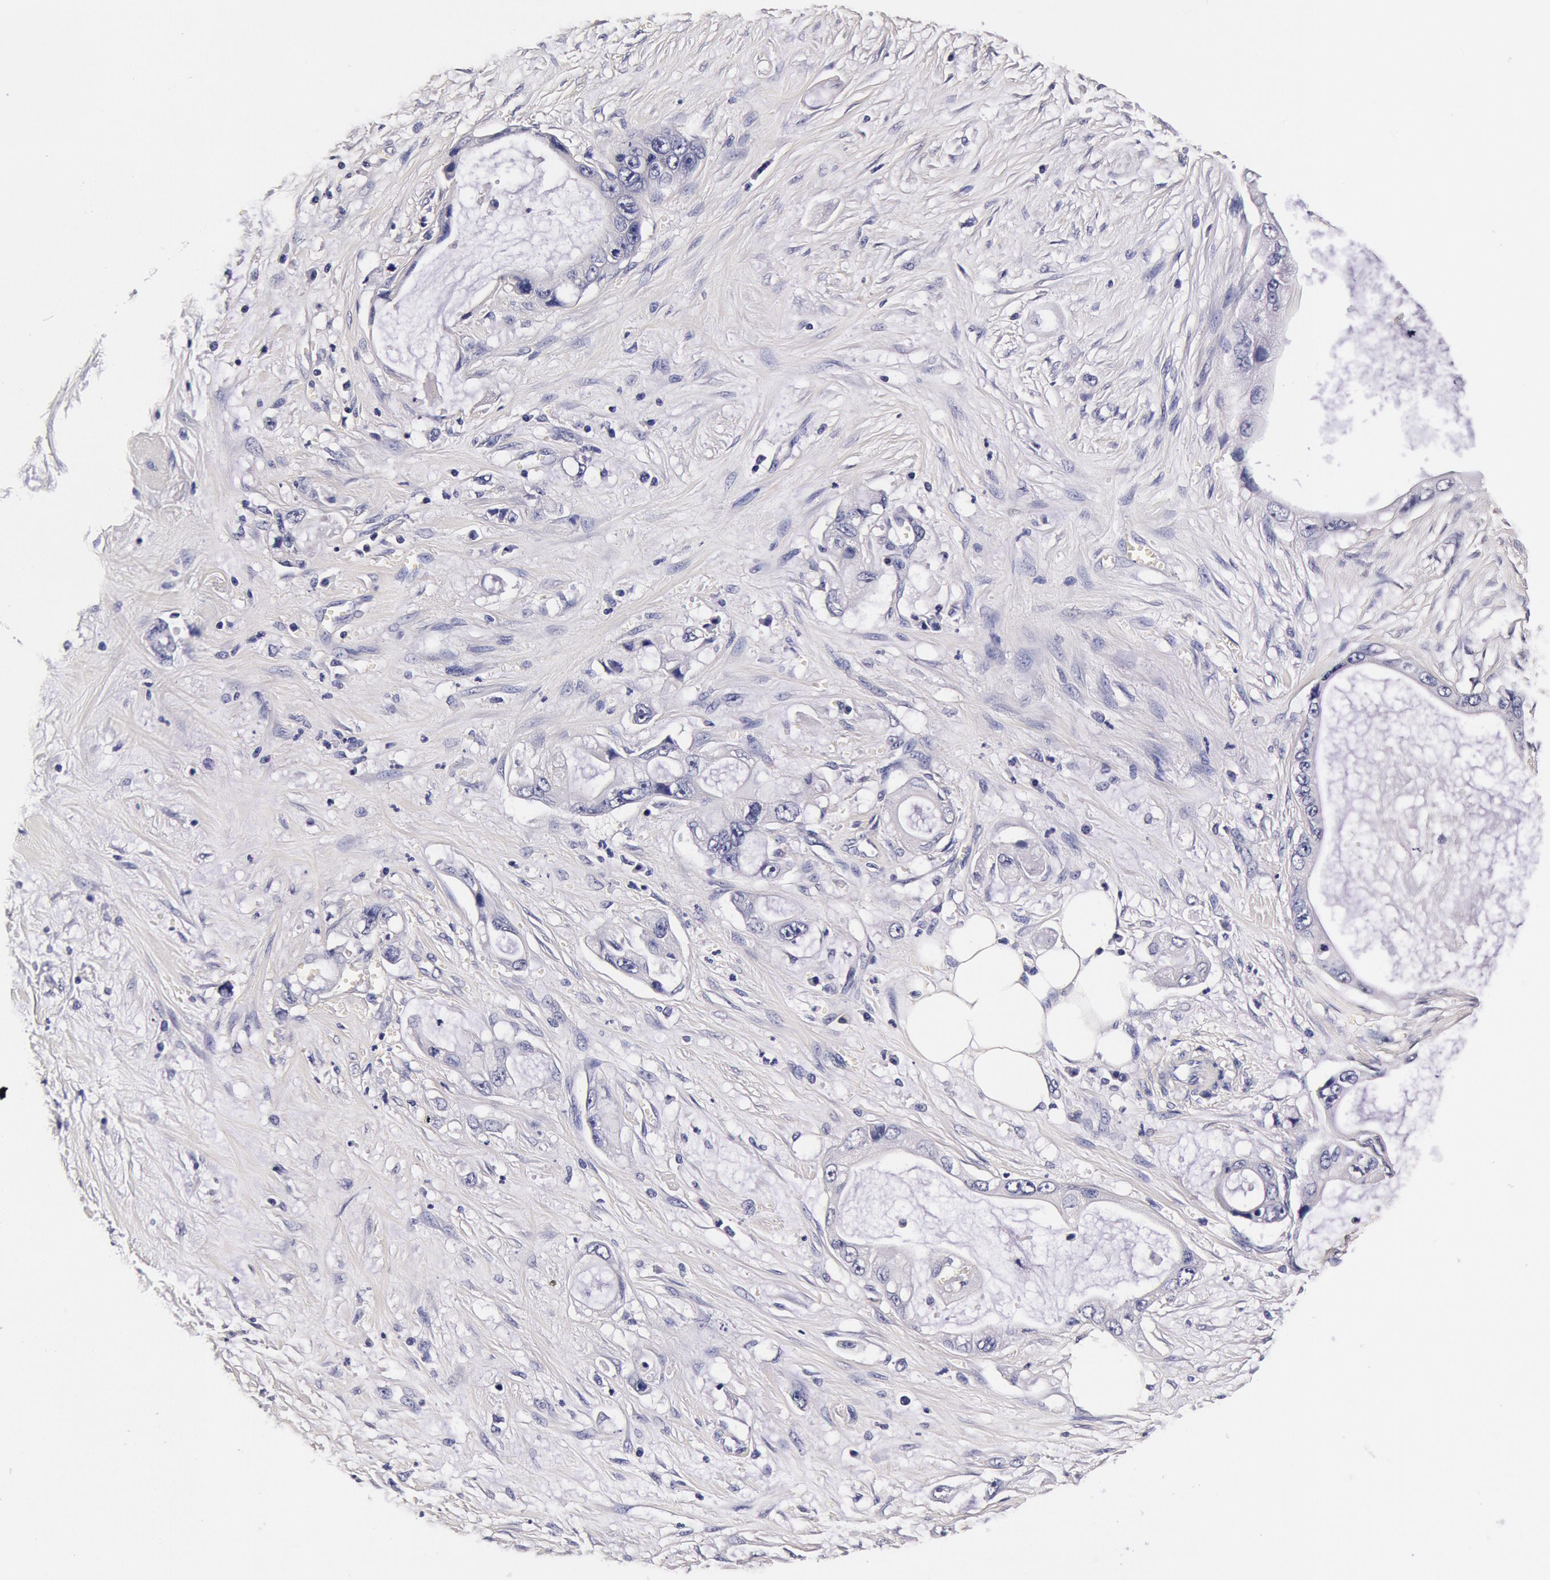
{"staining": {"intensity": "negative", "quantity": "none", "location": "none"}, "tissue": "pancreatic cancer", "cell_type": "Tumor cells", "image_type": "cancer", "snomed": [{"axis": "morphology", "description": "Adenocarcinoma, NOS"}, {"axis": "topography", "description": "Pancreas"}, {"axis": "topography", "description": "Stomach, upper"}], "caption": "IHC of human pancreatic cancer exhibits no positivity in tumor cells.", "gene": "CCDC22", "patient": {"sex": "male", "age": 77}}